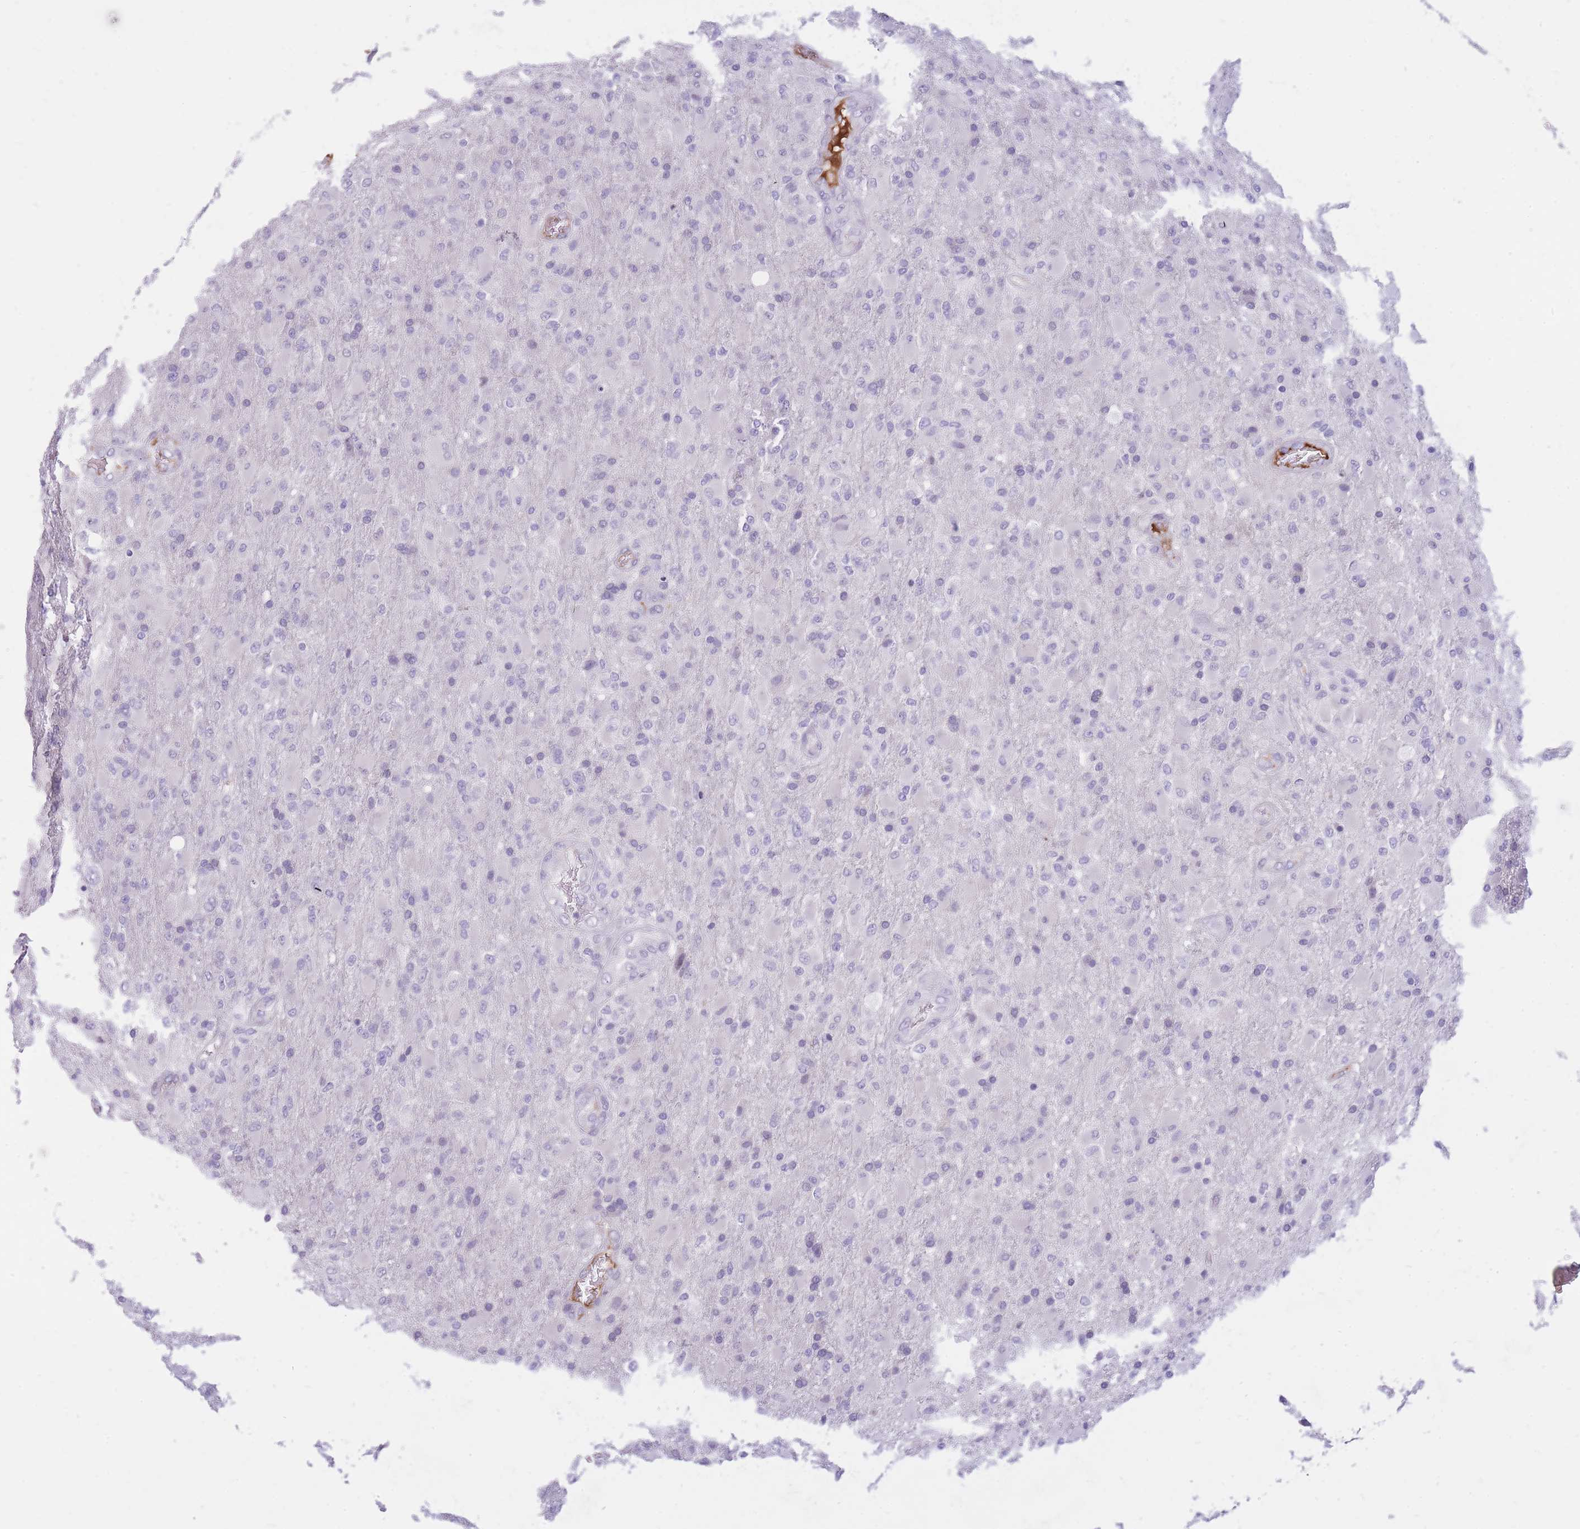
{"staining": {"intensity": "negative", "quantity": "none", "location": "none"}, "tissue": "glioma", "cell_type": "Tumor cells", "image_type": "cancer", "snomed": [{"axis": "morphology", "description": "Glioma, malignant, Low grade"}, {"axis": "topography", "description": "Brain"}], "caption": "Glioma stained for a protein using immunohistochemistry displays no positivity tumor cells.", "gene": "HOOK2", "patient": {"sex": "male", "age": 65}}